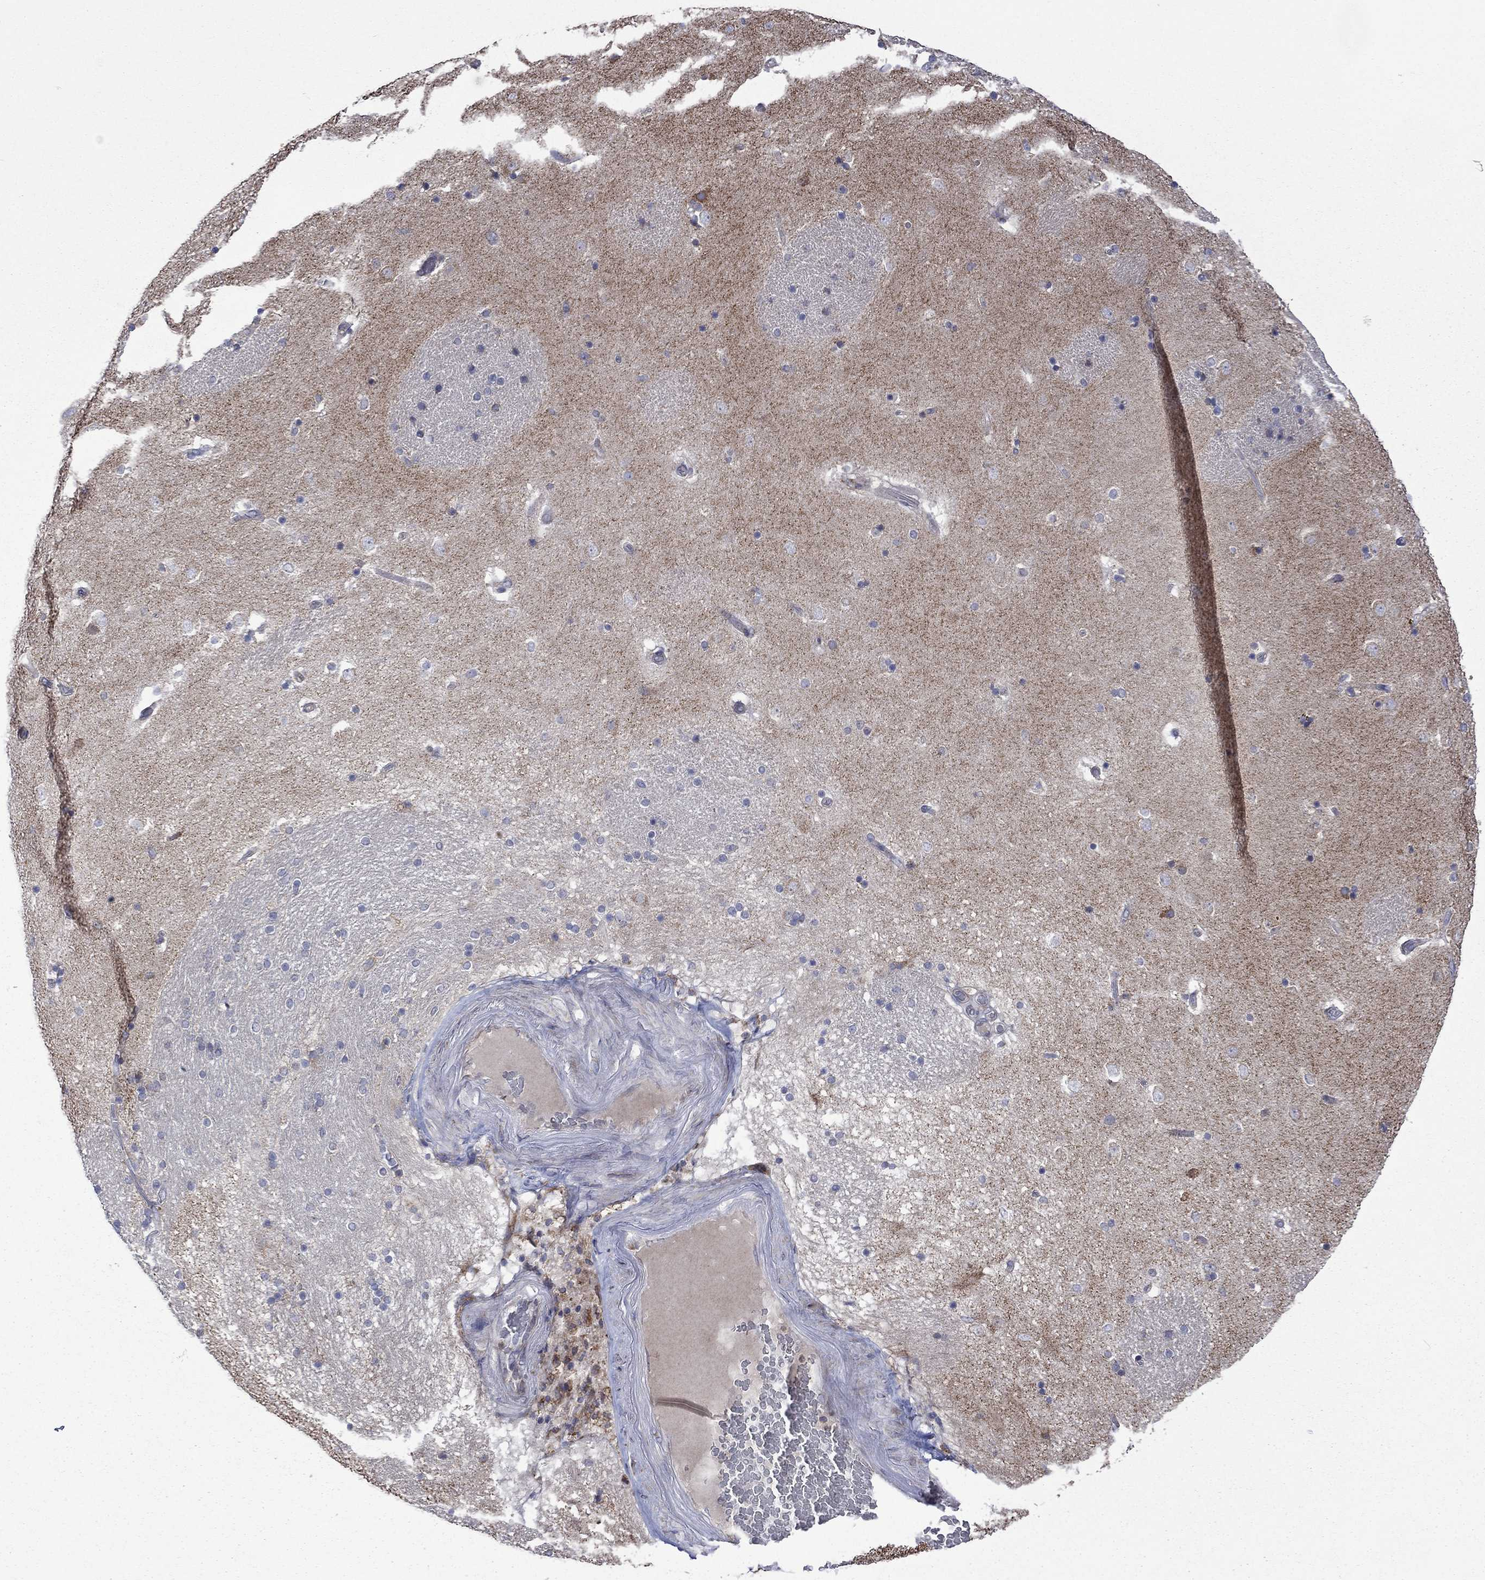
{"staining": {"intensity": "moderate", "quantity": "<25%", "location": "cytoplasmic/membranous"}, "tissue": "caudate", "cell_type": "Glial cells", "image_type": "normal", "snomed": [{"axis": "morphology", "description": "Normal tissue, NOS"}, {"axis": "topography", "description": "Lateral ventricle wall"}], "caption": "Protein staining shows moderate cytoplasmic/membranous staining in about <25% of glial cells in normal caudate. (DAB (3,3'-diaminobenzidine) = brown stain, brightfield microscopy at high magnification).", "gene": "FURIN", "patient": {"sex": "male", "age": 51}}